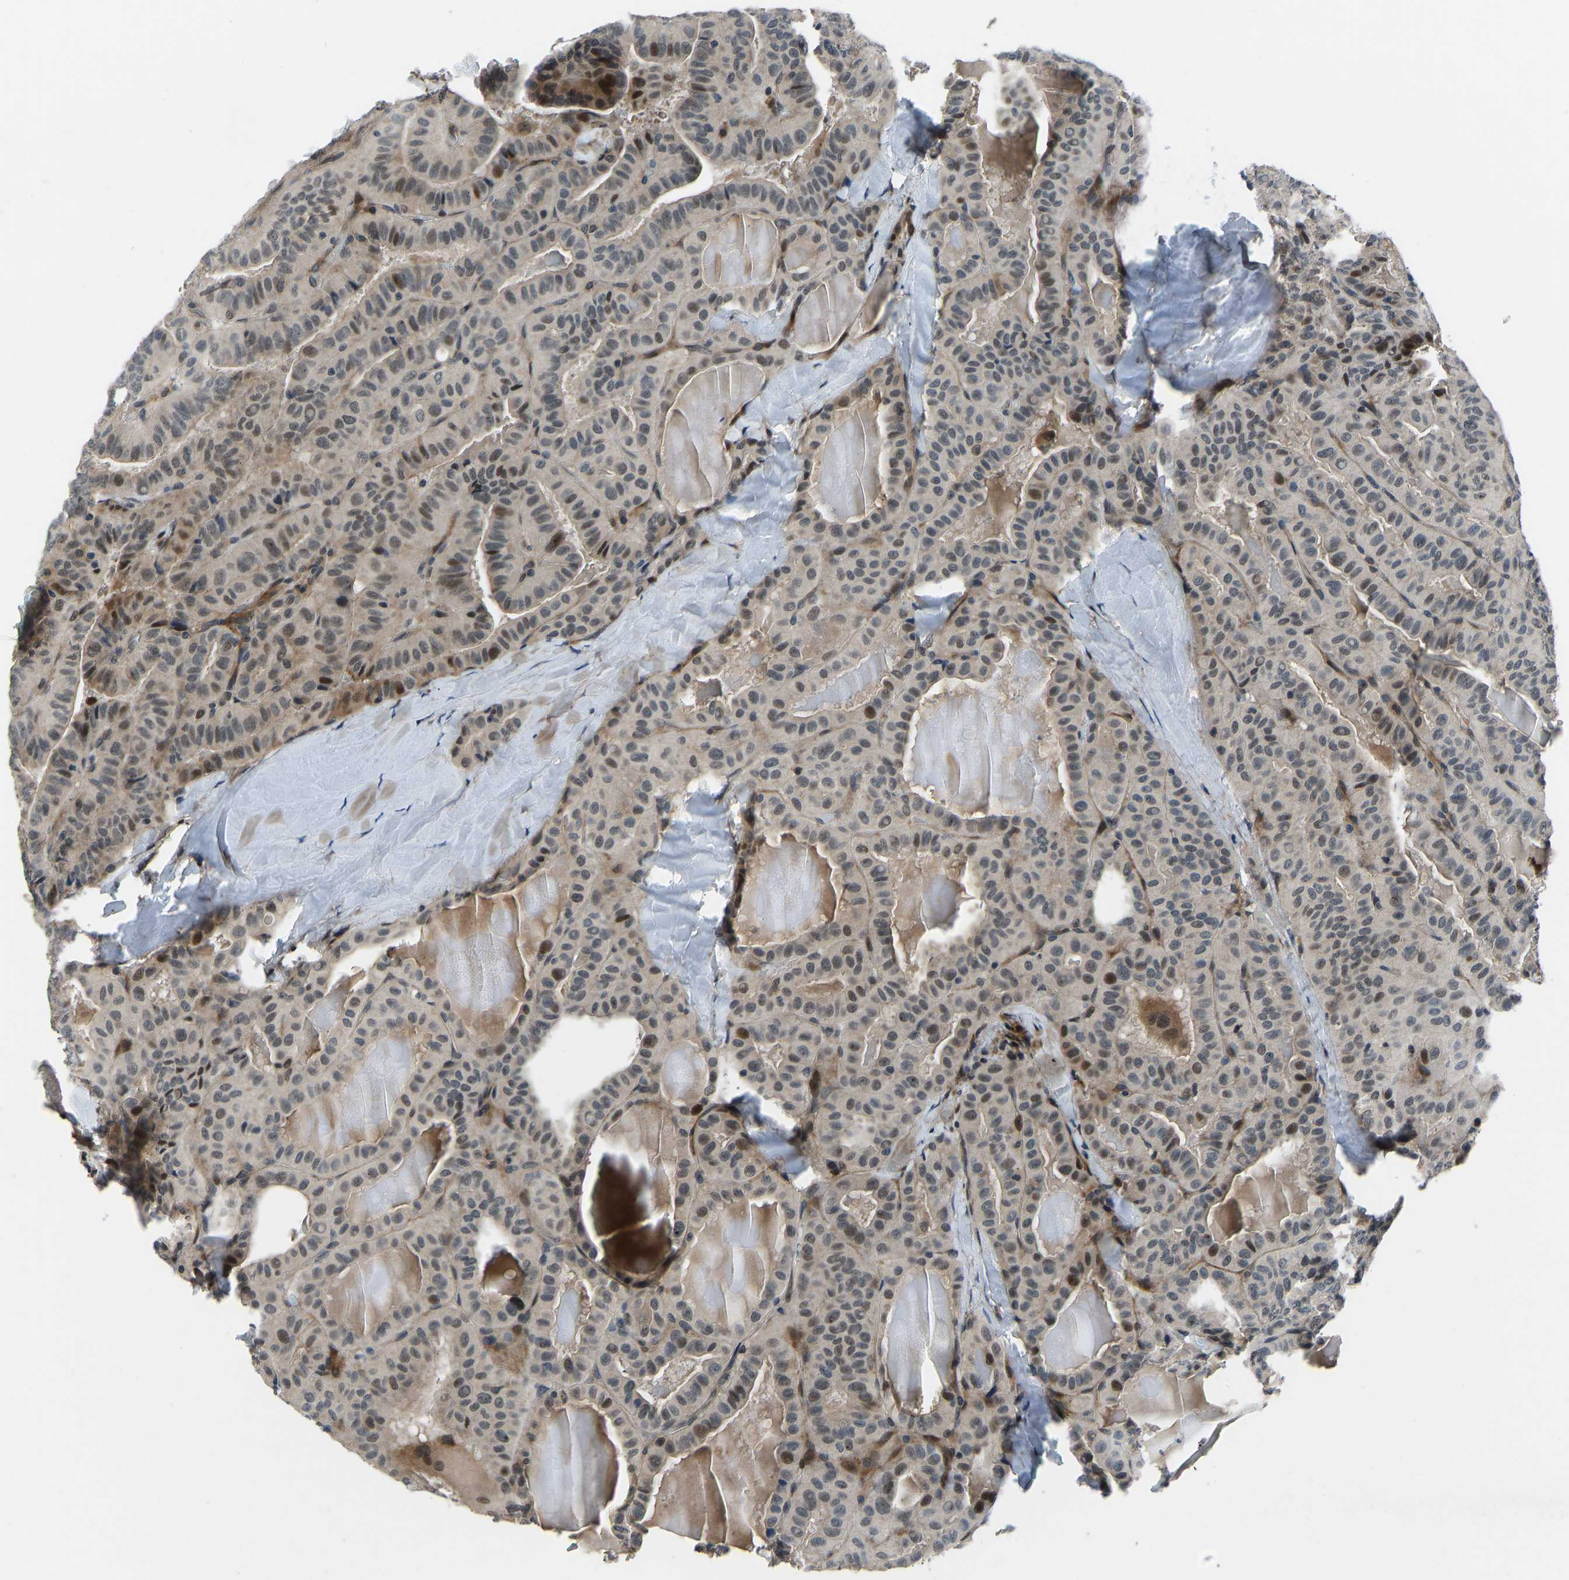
{"staining": {"intensity": "moderate", "quantity": "25%-75%", "location": "nuclear"}, "tissue": "thyroid cancer", "cell_type": "Tumor cells", "image_type": "cancer", "snomed": [{"axis": "morphology", "description": "Papillary adenocarcinoma, NOS"}, {"axis": "topography", "description": "Thyroid gland"}], "caption": "High-magnification brightfield microscopy of papillary adenocarcinoma (thyroid) stained with DAB (3,3'-diaminobenzidine) (brown) and counterstained with hematoxylin (blue). tumor cells exhibit moderate nuclear staining is identified in about25%-75% of cells.", "gene": "RLIM", "patient": {"sex": "male", "age": 77}}